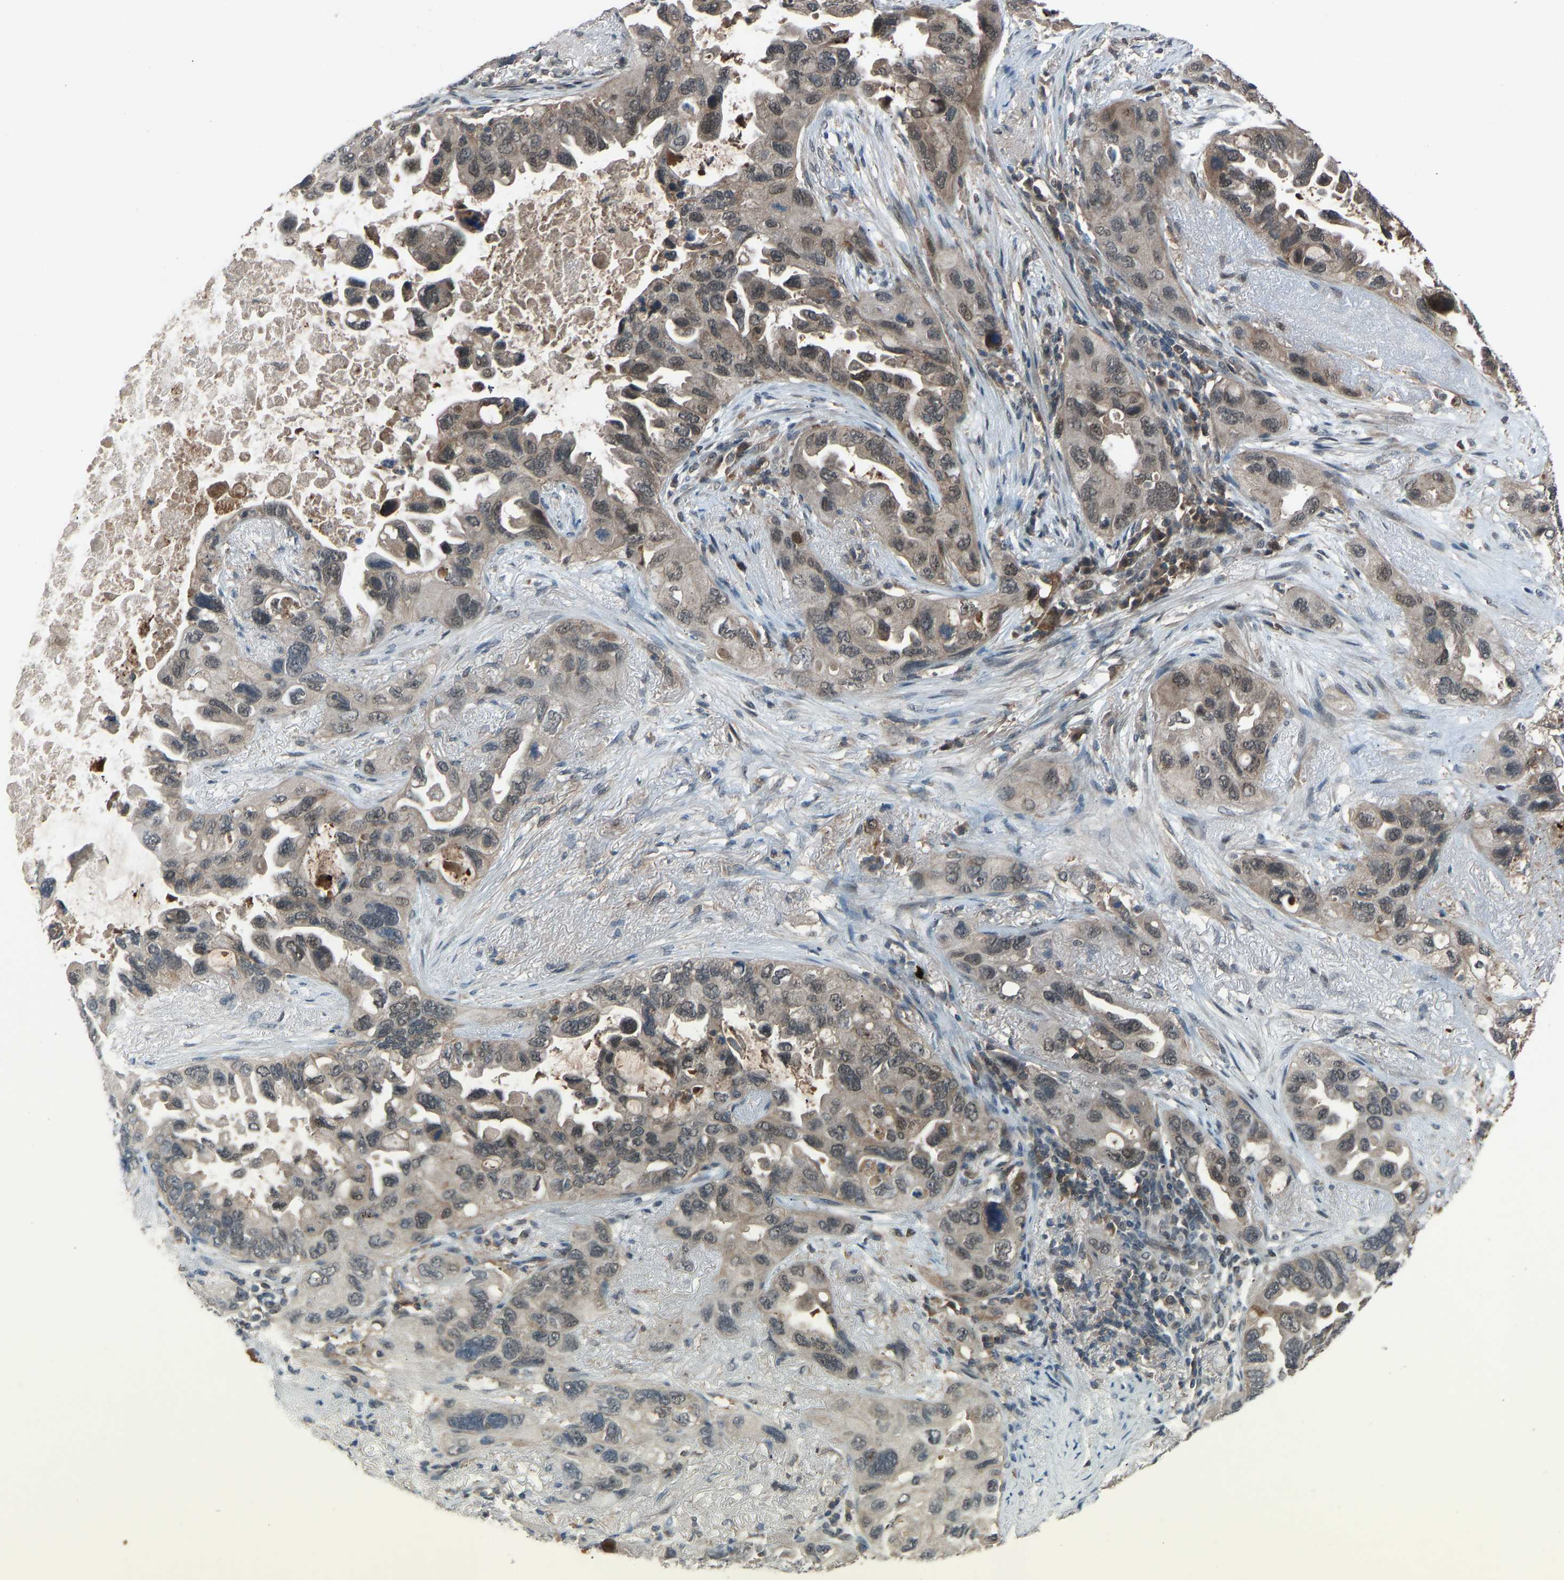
{"staining": {"intensity": "weak", "quantity": ">75%", "location": "cytoplasmic/membranous,nuclear"}, "tissue": "lung cancer", "cell_type": "Tumor cells", "image_type": "cancer", "snomed": [{"axis": "morphology", "description": "Squamous cell carcinoma, NOS"}, {"axis": "topography", "description": "Lung"}], "caption": "Human squamous cell carcinoma (lung) stained for a protein (brown) displays weak cytoplasmic/membranous and nuclear positive staining in about >75% of tumor cells.", "gene": "SLC43A1", "patient": {"sex": "female", "age": 73}}